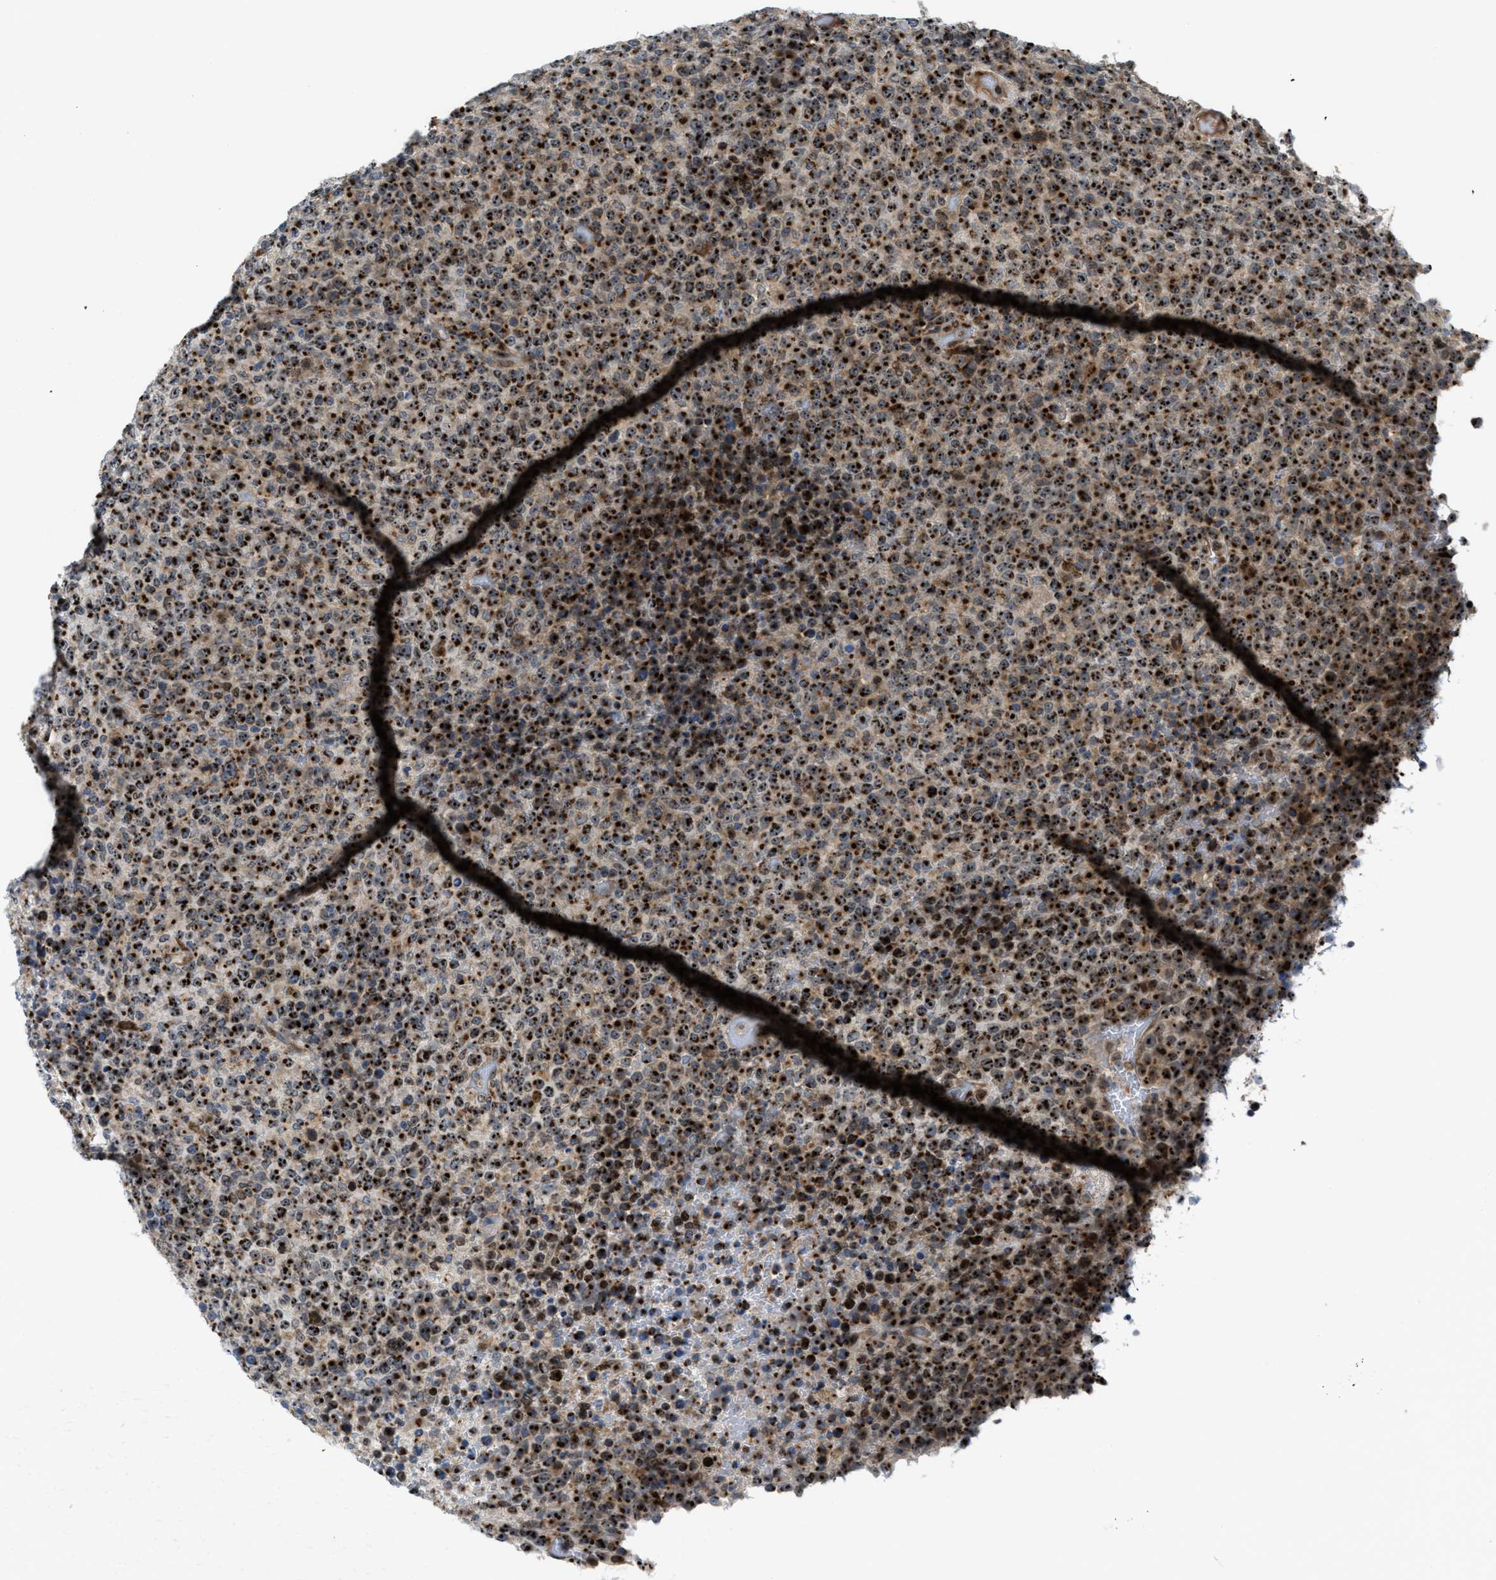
{"staining": {"intensity": "strong", "quantity": ">75%", "location": "cytoplasmic/membranous,nuclear"}, "tissue": "lymphoma", "cell_type": "Tumor cells", "image_type": "cancer", "snomed": [{"axis": "morphology", "description": "Malignant lymphoma, non-Hodgkin's type, High grade"}, {"axis": "topography", "description": "Lymph node"}], "caption": "Approximately >75% of tumor cells in human lymphoma exhibit strong cytoplasmic/membranous and nuclear protein staining as visualized by brown immunohistochemical staining.", "gene": "SLC38A10", "patient": {"sex": "male", "age": 13}}